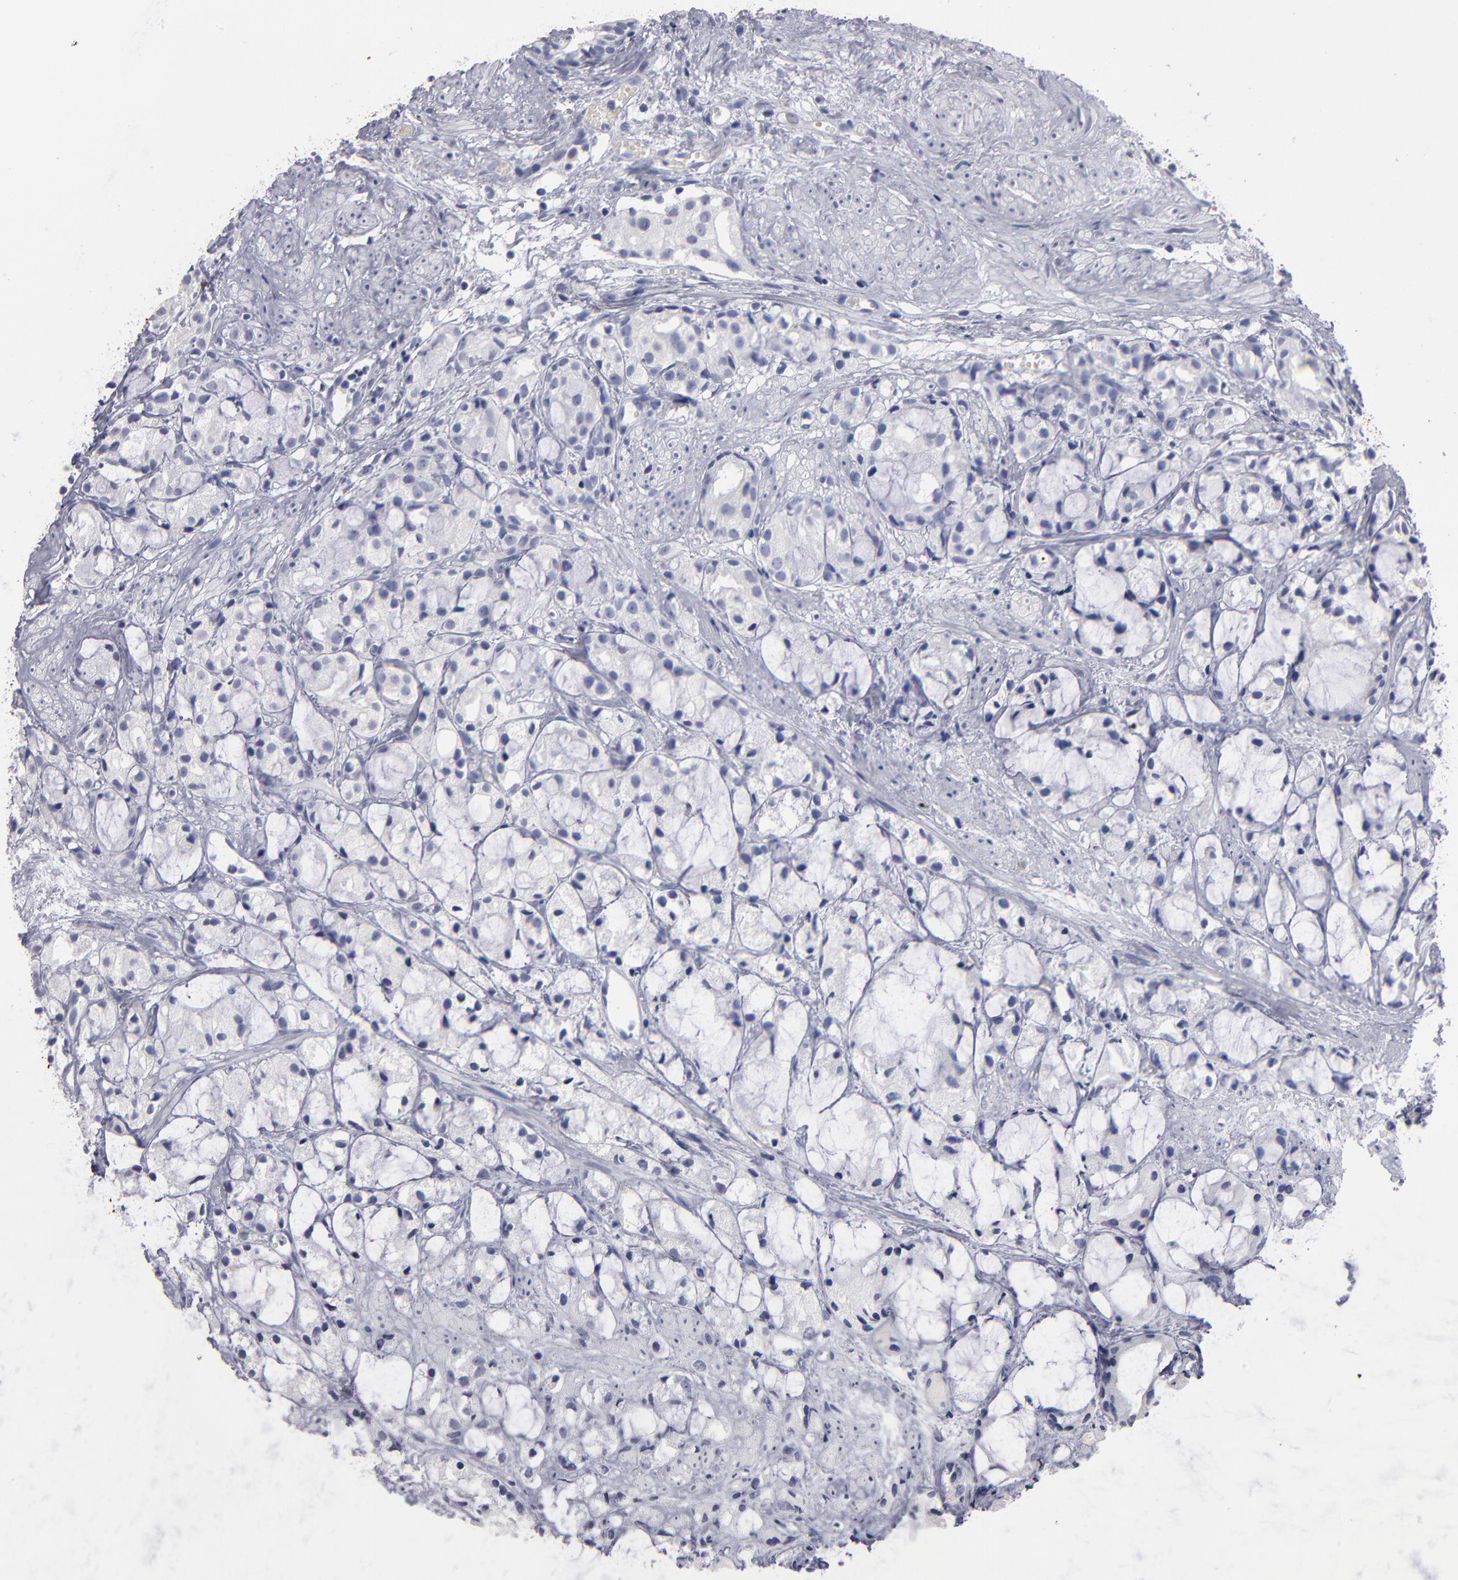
{"staining": {"intensity": "negative", "quantity": "none", "location": "none"}, "tissue": "prostate cancer", "cell_type": "Tumor cells", "image_type": "cancer", "snomed": [{"axis": "morphology", "description": "Adenocarcinoma, High grade"}, {"axis": "topography", "description": "Prostate"}], "caption": "Photomicrograph shows no significant protein staining in tumor cells of prostate cancer (adenocarcinoma (high-grade)).", "gene": "FABP4", "patient": {"sex": "male", "age": 85}}